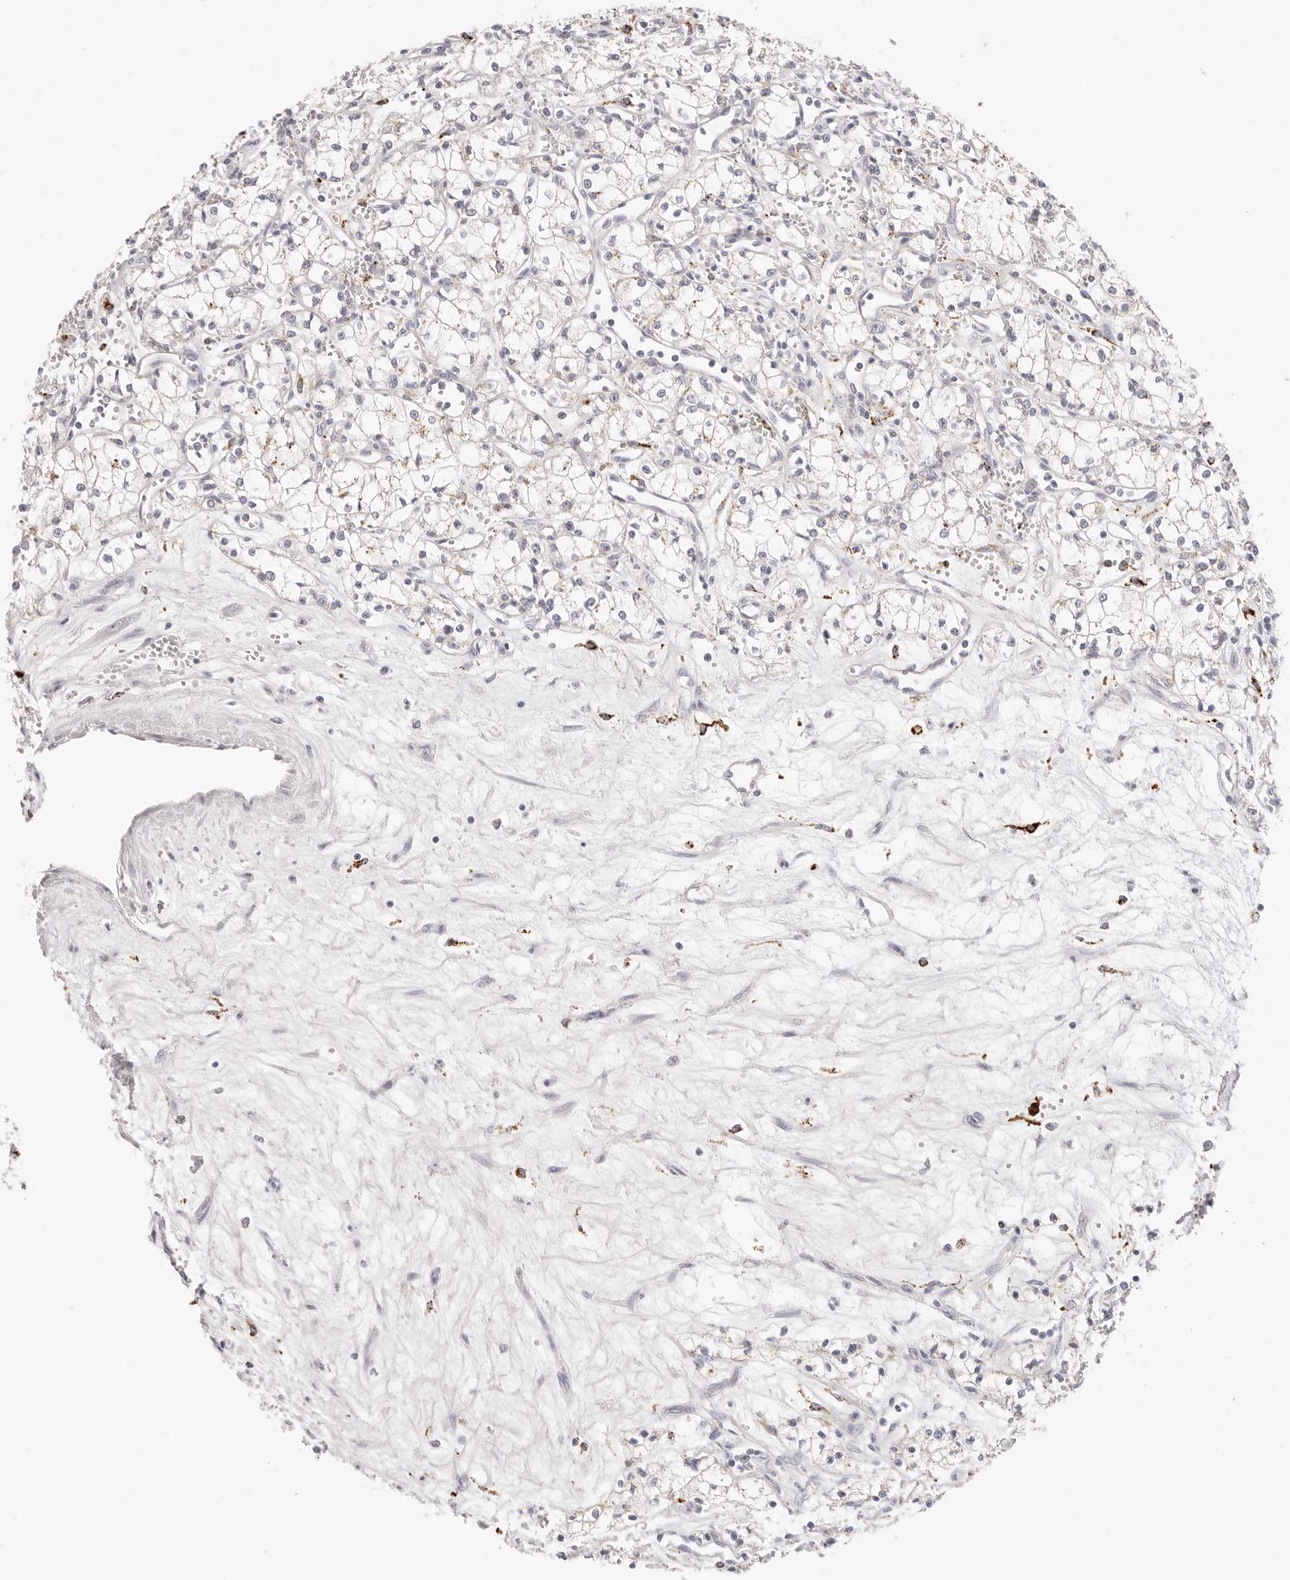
{"staining": {"intensity": "moderate", "quantity": "<25%", "location": "cytoplasmic/membranous"}, "tissue": "renal cancer", "cell_type": "Tumor cells", "image_type": "cancer", "snomed": [{"axis": "morphology", "description": "Adenocarcinoma, NOS"}, {"axis": "topography", "description": "Kidney"}], "caption": "Renal cancer stained for a protein shows moderate cytoplasmic/membranous positivity in tumor cells.", "gene": "STKLD1", "patient": {"sex": "male", "age": 59}}